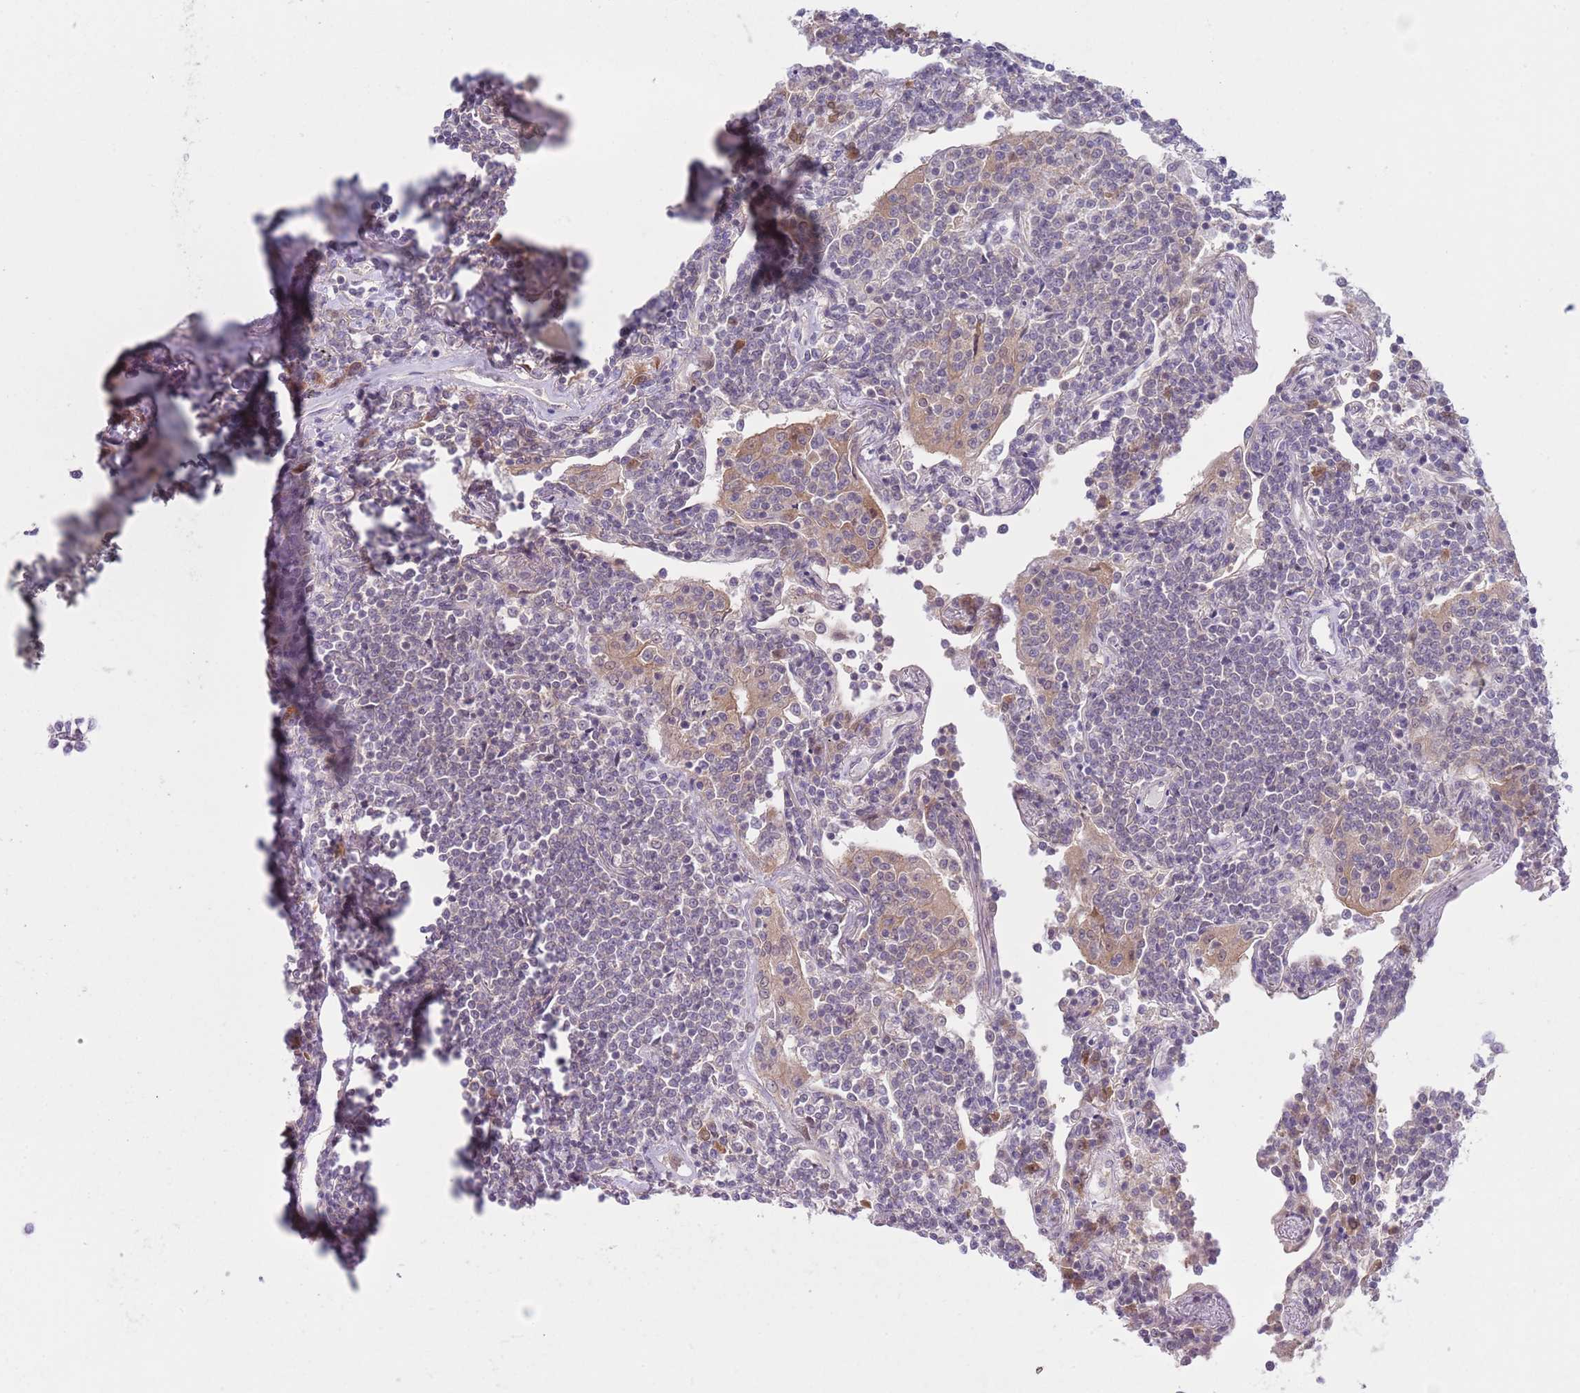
{"staining": {"intensity": "negative", "quantity": "none", "location": "none"}, "tissue": "lymphoma", "cell_type": "Tumor cells", "image_type": "cancer", "snomed": [{"axis": "morphology", "description": "Malignant lymphoma, non-Hodgkin's type, Low grade"}, {"axis": "topography", "description": "Lung"}], "caption": "Tumor cells are negative for protein expression in human malignant lymphoma, non-Hodgkin's type (low-grade).", "gene": "COPE", "patient": {"sex": "female", "age": 71}}